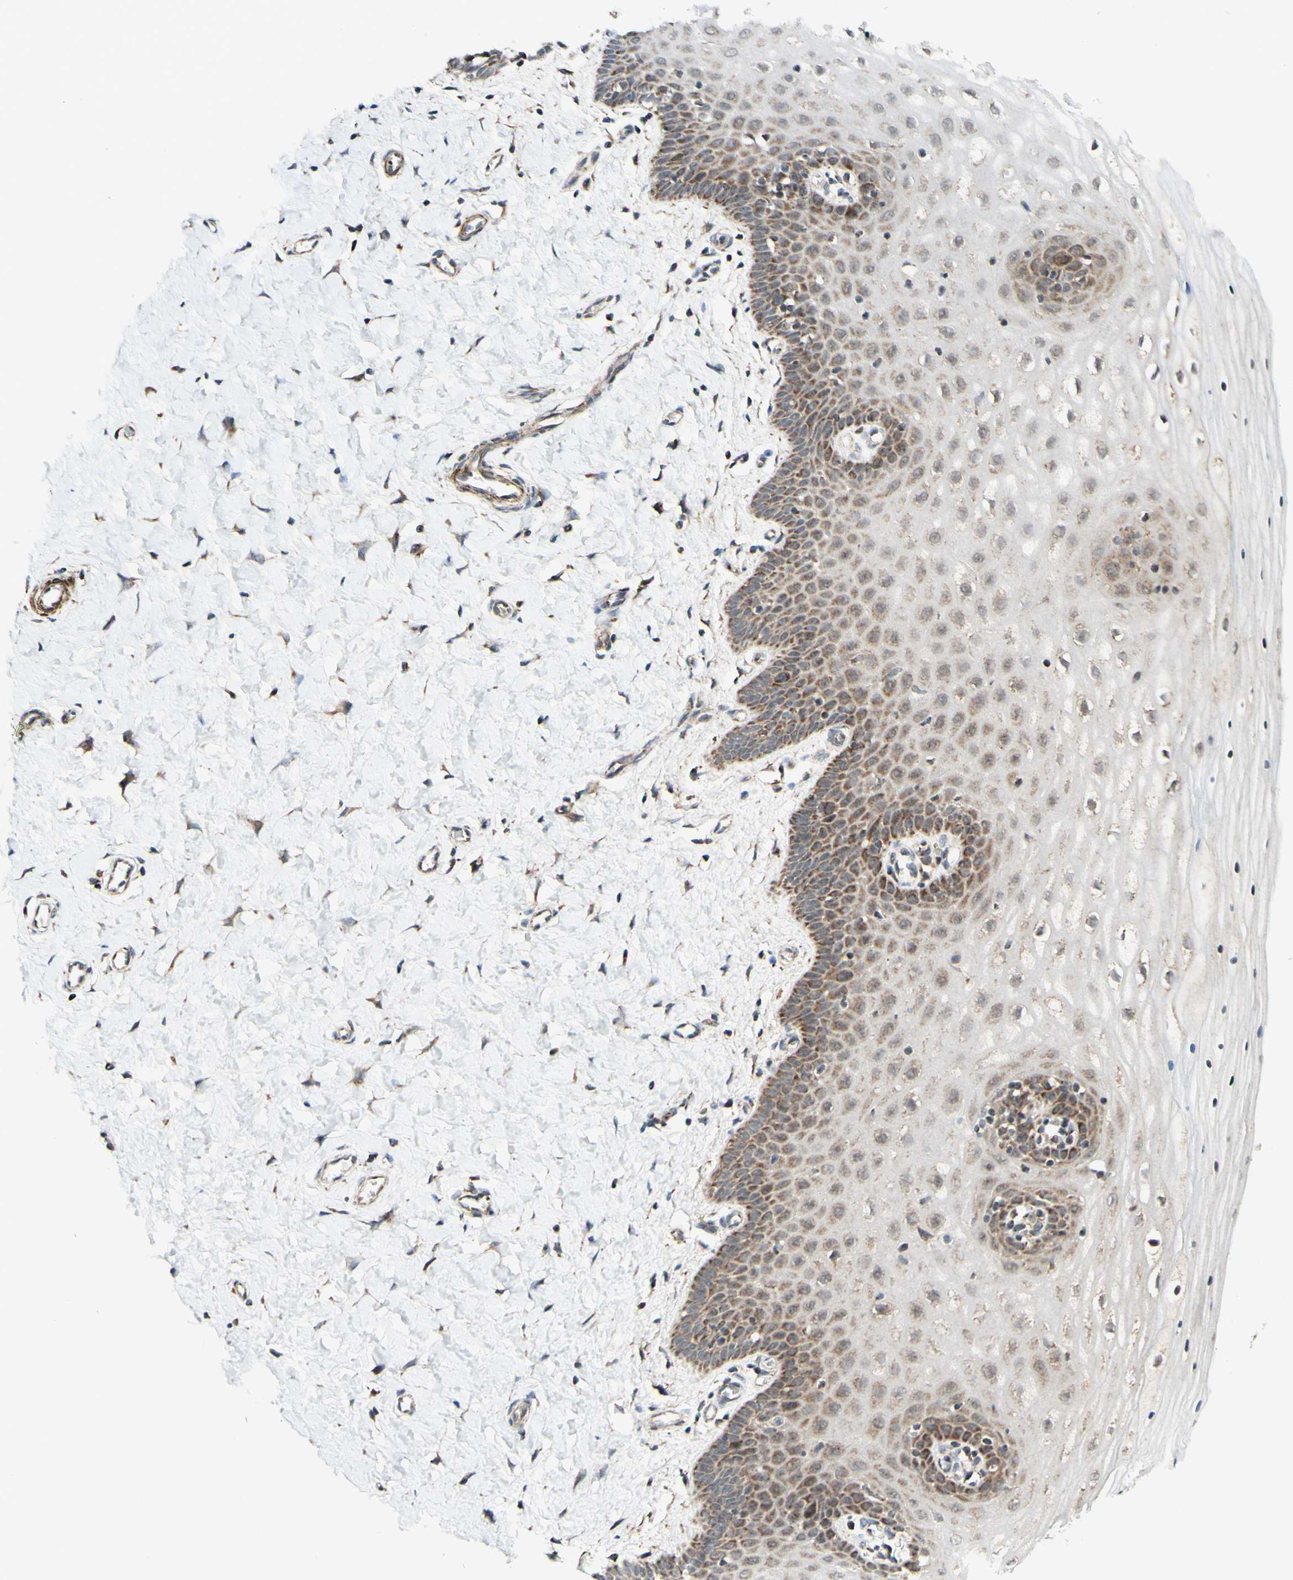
{"staining": {"intensity": "strong", "quantity": ">75%", "location": "cytoplasmic/membranous"}, "tissue": "cervix", "cell_type": "Glandular cells", "image_type": "normal", "snomed": [{"axis": "morphology", "description": "Normal tissue, NOS"}, {"axis": "topography", "description": "Cervix"}], "caption": "Protein staining displays strong cytoplasmic/membranous positivity in about >75% of glandular cells in benign cervix. Immunohistochemistry stains the protein of interest in brown and the nuclei are stained blue.", "gene": "DHRS3", "patient": {"sex": "female", "age": 55}}